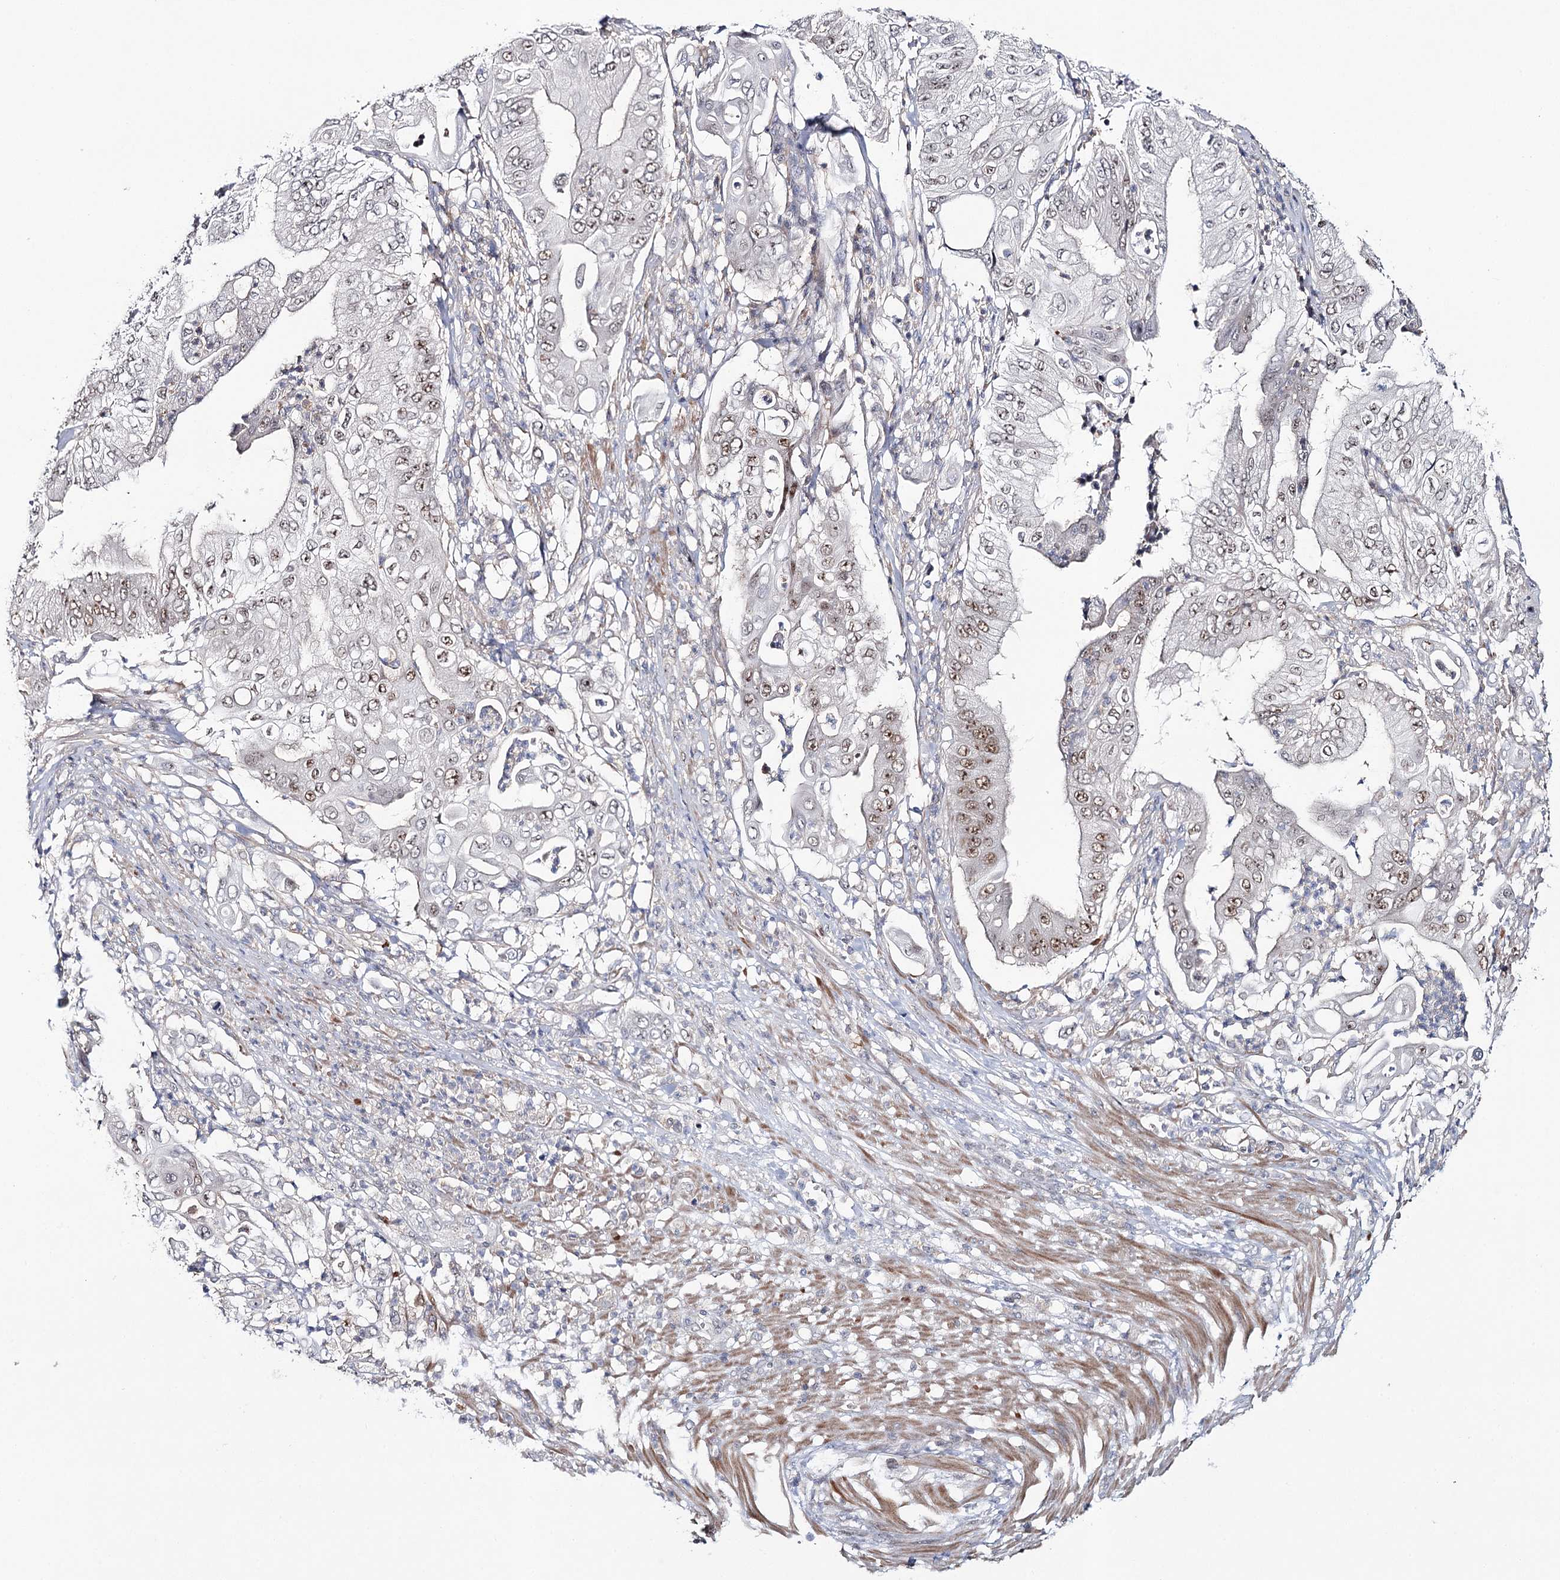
{"staining": {"intensity": "moderate", "quantity": "<25%", "location": "nuclear"}, "tissue": "pancreatic cancer", "cell_type": "Tumor cells", "image_type": "cancer", "snomed": [{"axis": "morphology", "description": "Adenocarcinoma, NOS"}, {"axis": "topography", "description": "Pancreas"}], "caption": "A micrograph showing moderate nuclear expression in about <25% of tumor cells in pancreatic adenocarcinoma, as visualized by brown immunohistochemical staining.", "gene": "ZC3H8", "patient": {"sex": "female", "age": 77}}